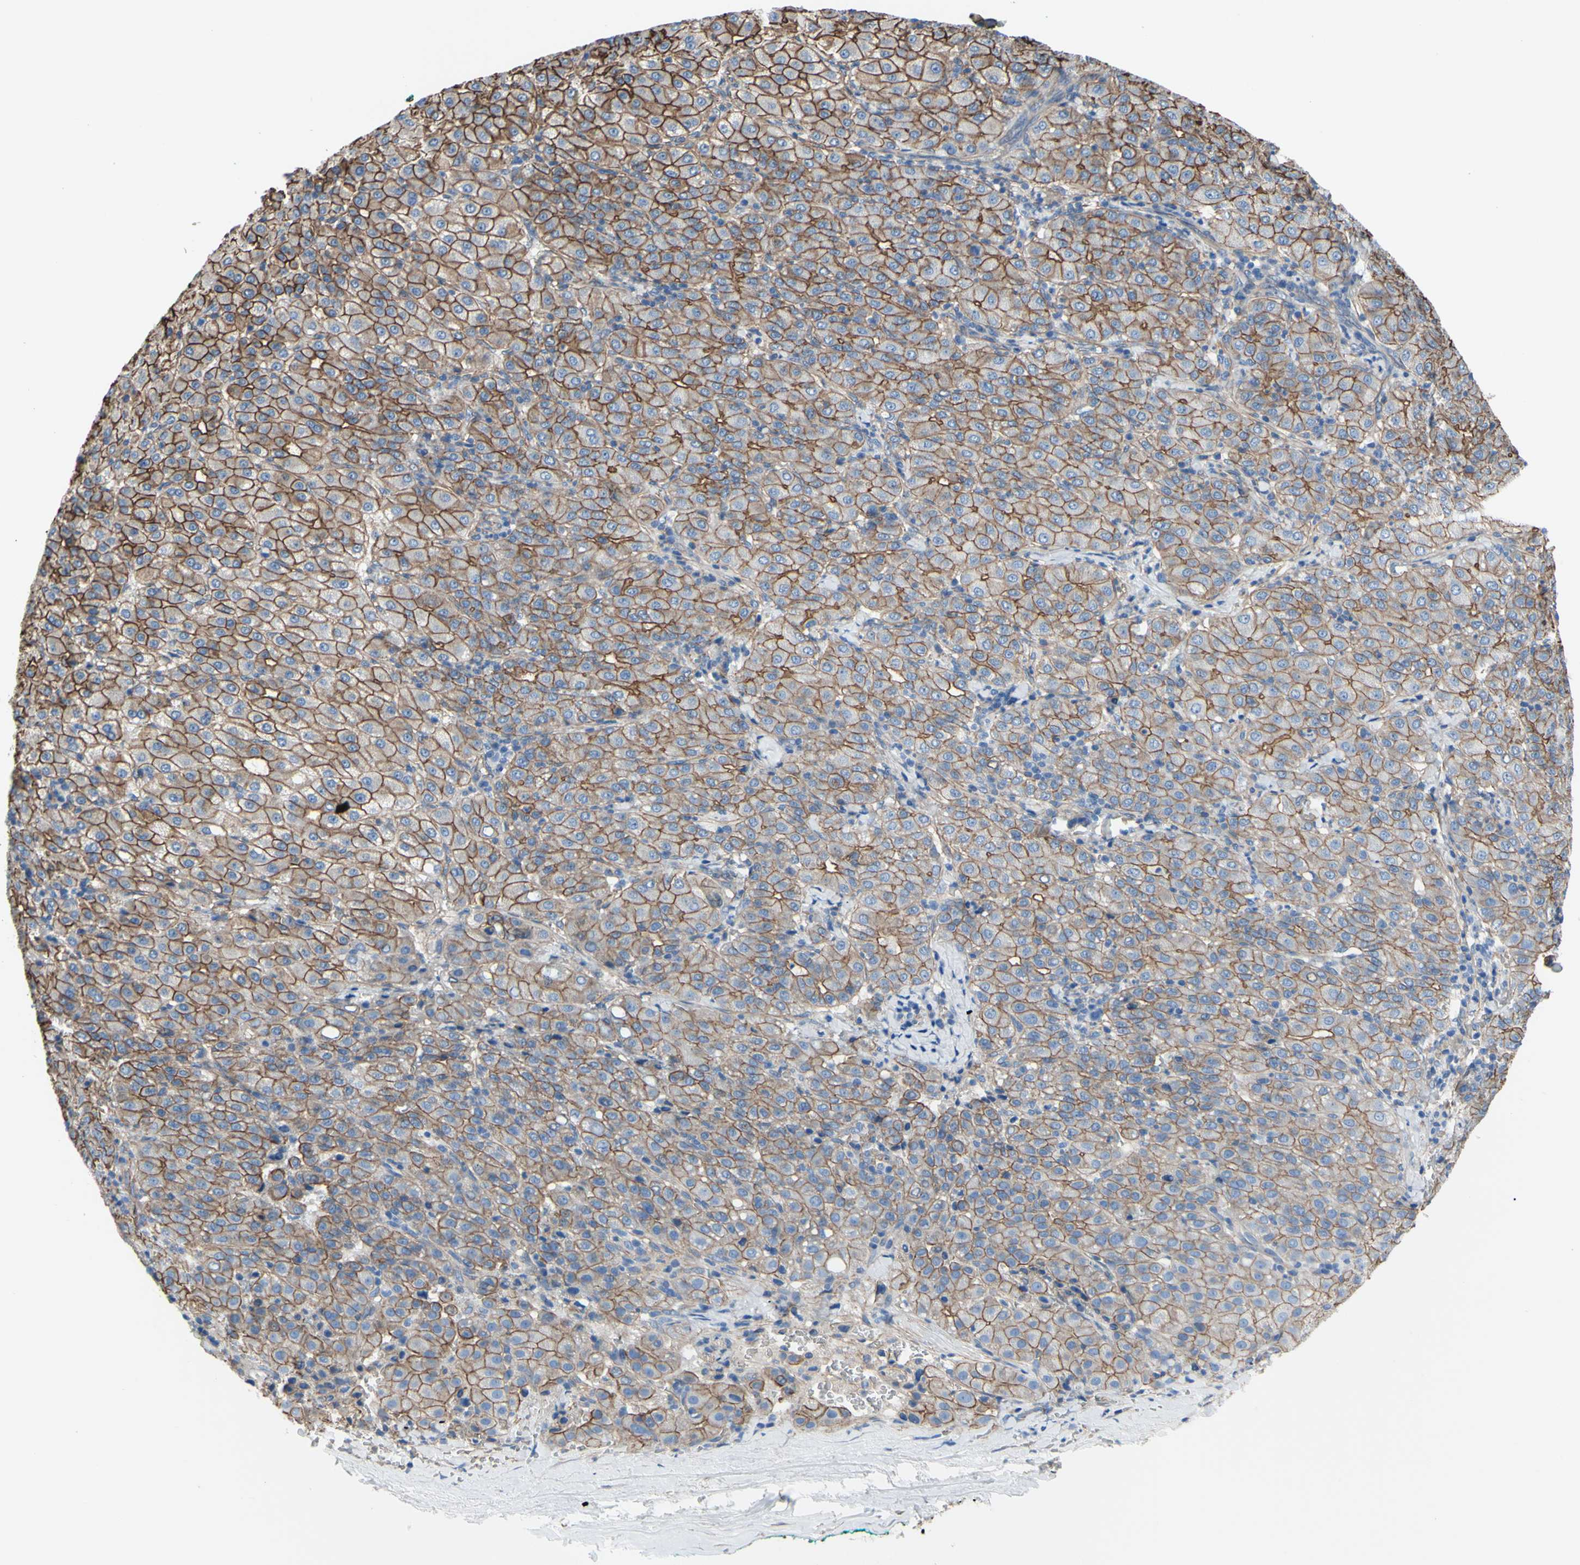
{"staining": {"intensity": "strong", "quantity": ">75%", "location": "cytoplasmic/membranous"}, "tissue": "liver cancer", "cell_type": "Tumor cells", "image_type": "cancer", "snomed": [{"axis": "morphology", "description": "Carcinoma, Hepatocellular, NOS"}, {"axis": "topography", "description": "Liver"}], "caption": "A micrograph showing strong cytoplasmic/membranous expression in approximately >75% of tumor cells in hepatocellular carcinoma (liver), as visualized by brown immunohistochemical staining.", "gene": "TPBG", "patient": {"sex": "male", "age": 65}}